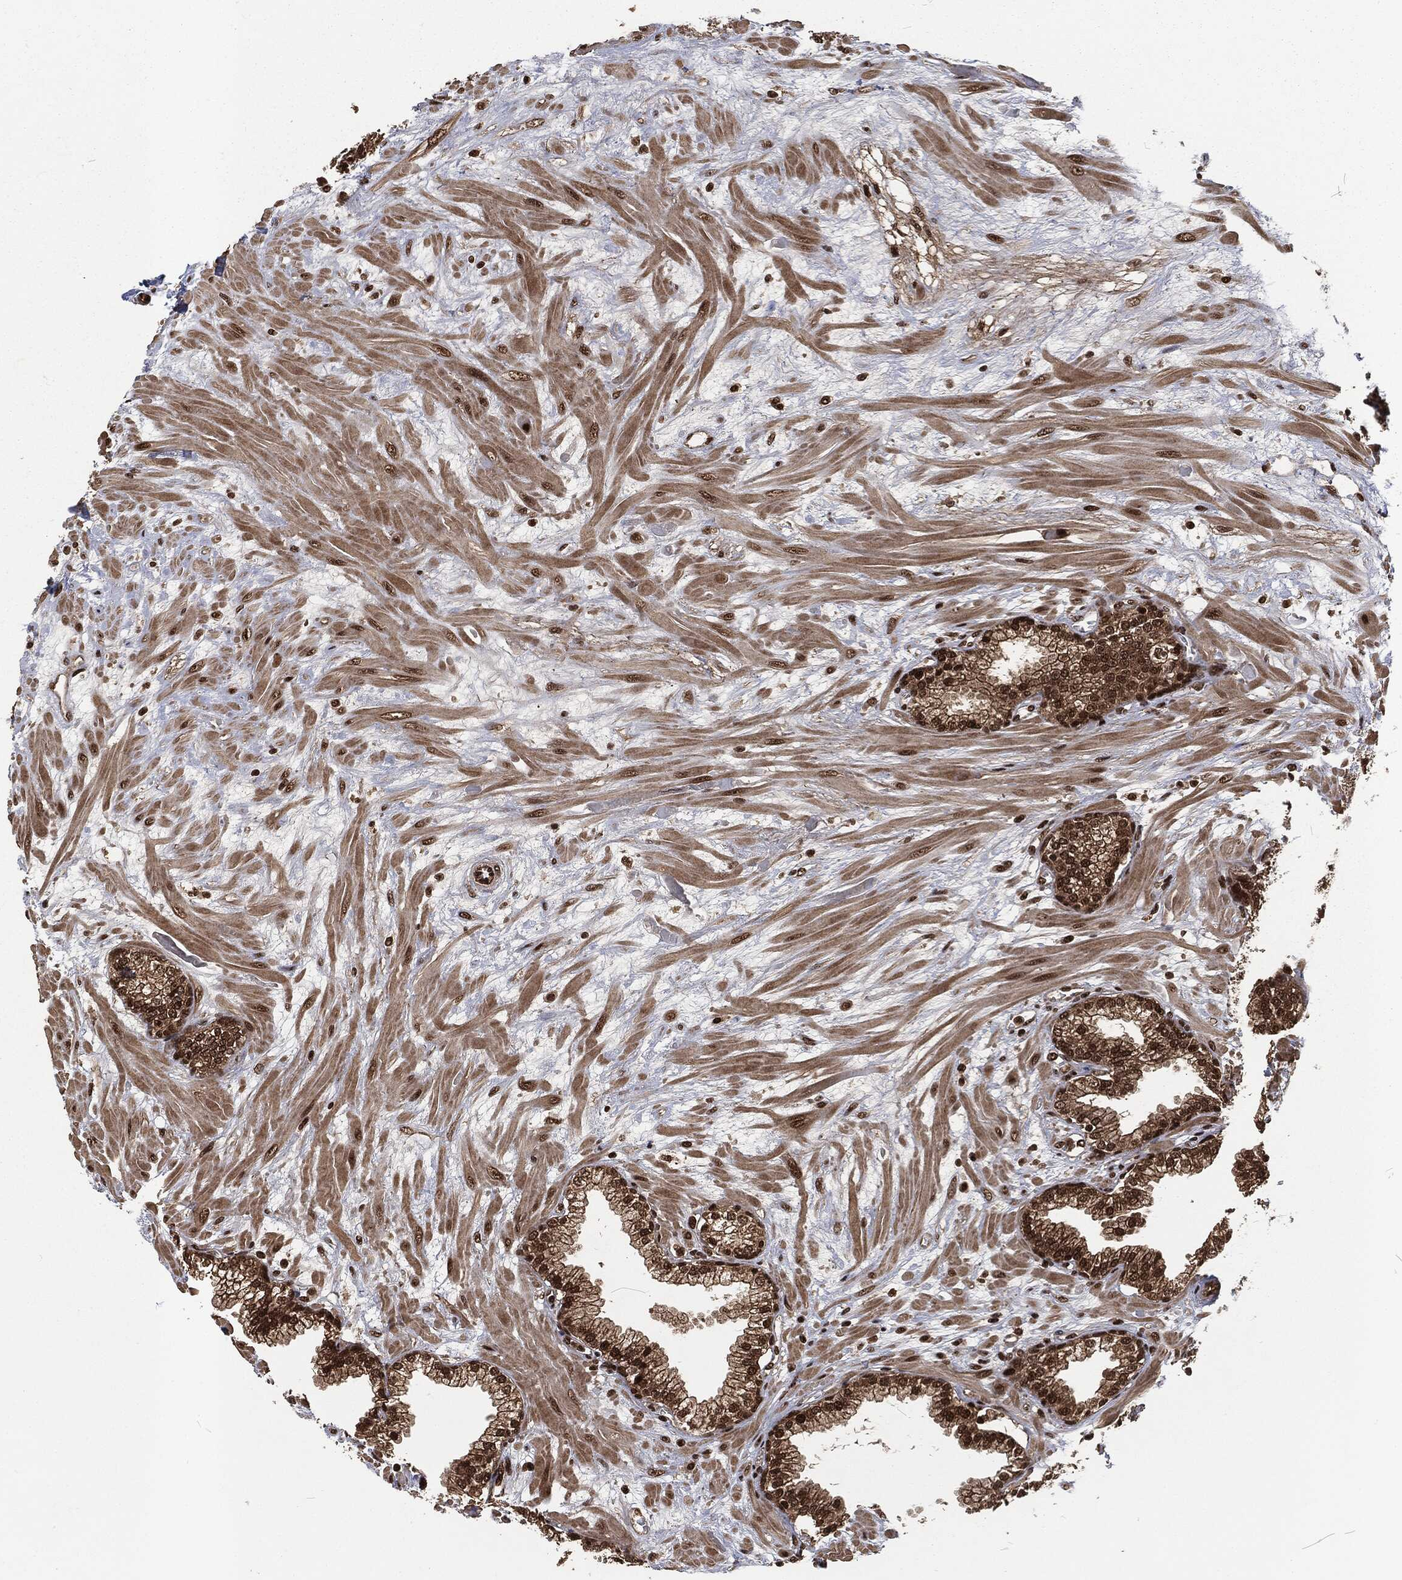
{"staining": {"intensity": "strong", "quantity": "25%-75%", "location": "nuclear"}, "tissue": "prostate", "cell_type": "Glandular cells", "image_type": "normal", "snomed": [{"axis": "morphology", "description": "Normal tissue, NOS"}, {"axis": "topography", "description": "Prostate"}], "caption": "Normal prostate was stained to show a protein in brown. There is high levels of strong nuclear staining in approximately 25%-75% of glandular cells.", "gene": "NGRN", "patient": {"sex": "male", "age": 64}}